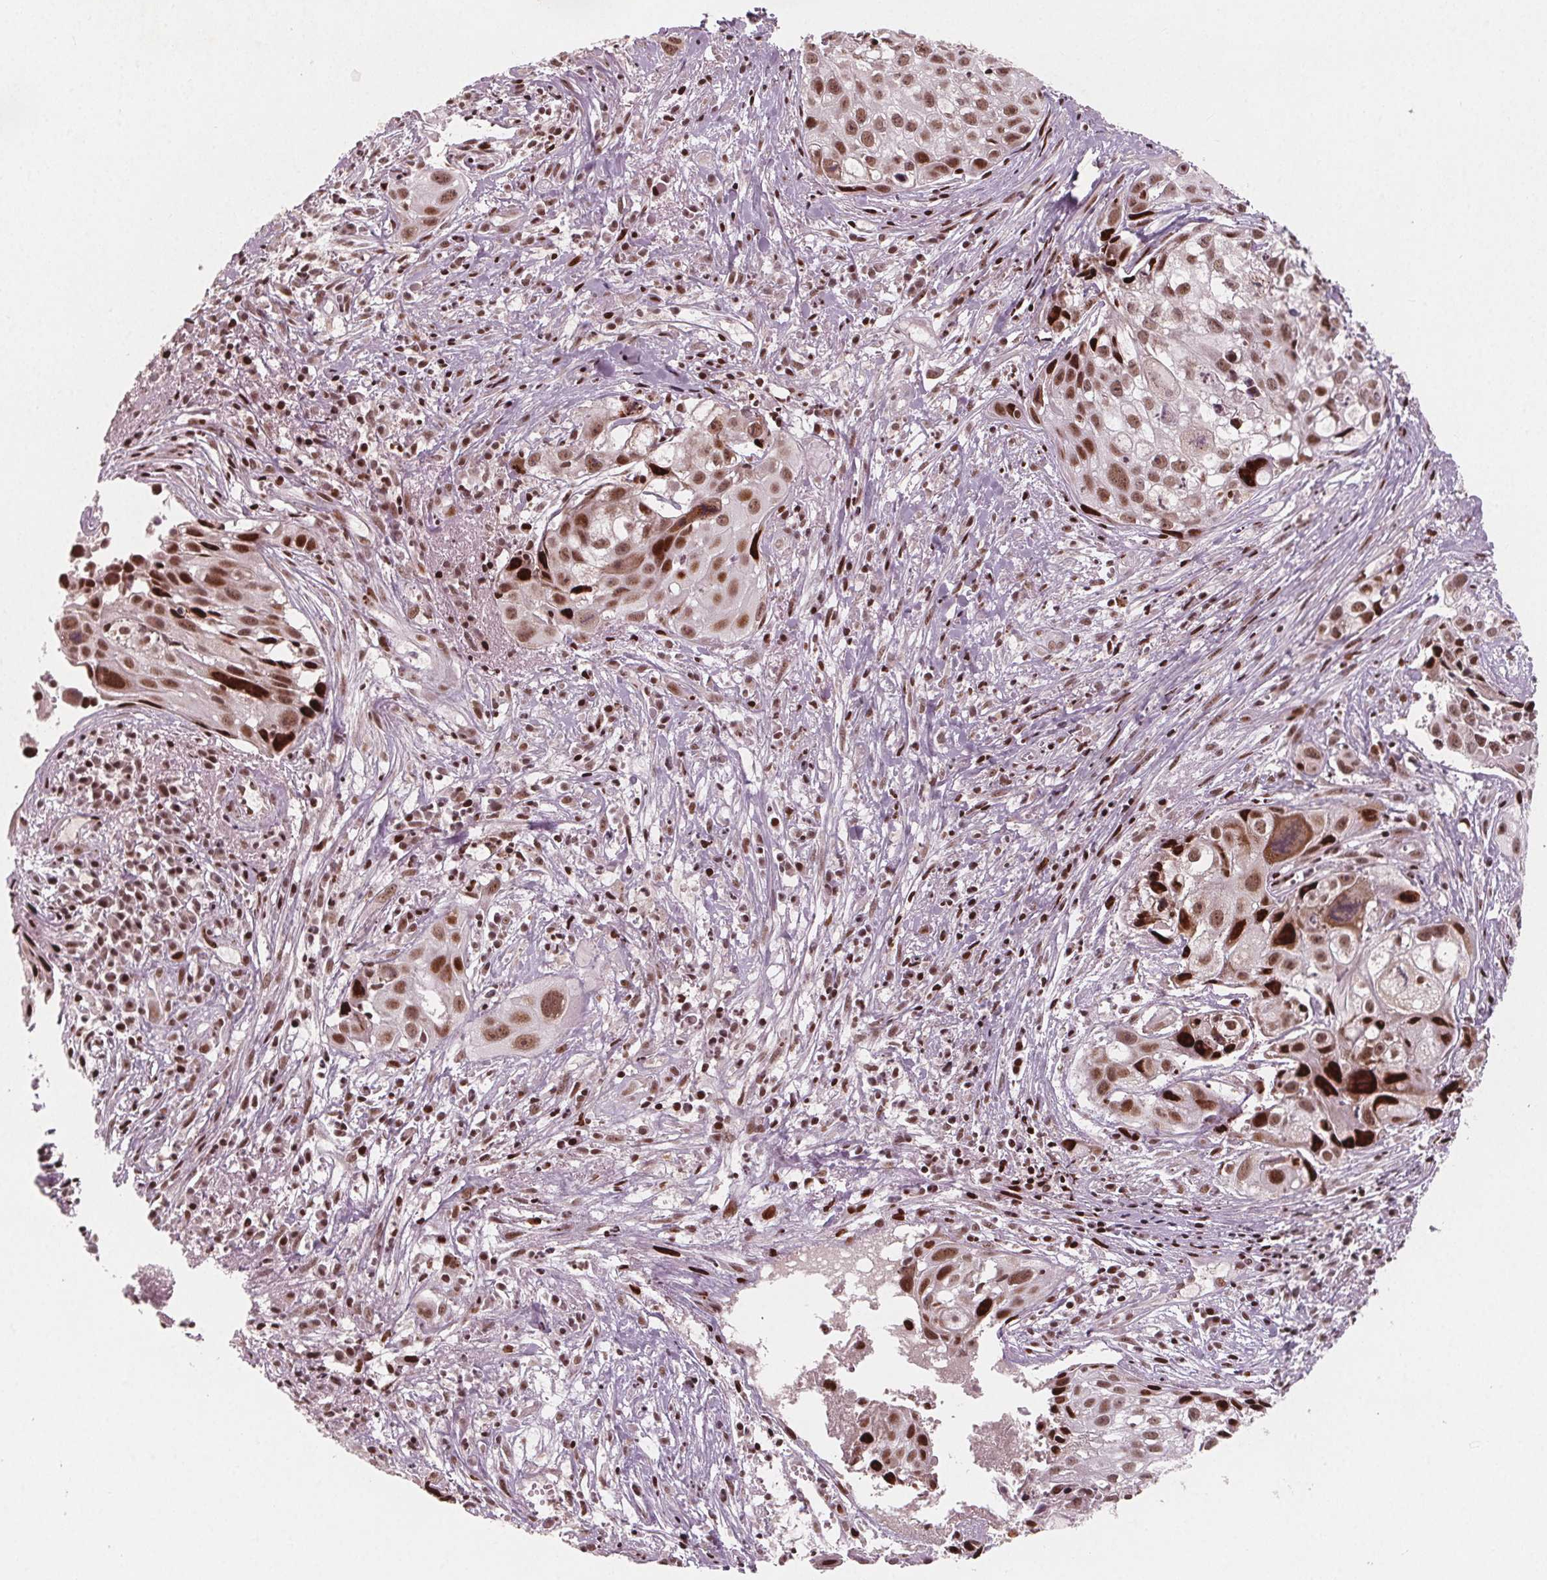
{"staining": {"intensity": "moderate", "quantity": ">75%", "location": "nuclear"}, "tissue": "cervical cancer", "cell_type": "Tumor cells", "image_type": "cancer", "snomed": [{"axis": "morphology", "description": "Squamous cell carcinoma, NOS"}, {"axis": "topography", "description": "Cervix"}], "caption": "A high-resolution photomicrograph shows immunohistochemistry (IHC) staining of cervical cancer (squamous cell carcinoma), which reveals moderate nuclear positivity in about >75% of tumor cells. Nuclei are stained in blue.", "gene": "SNRNP35", "patient": {"sex": "female", "age": 53}}